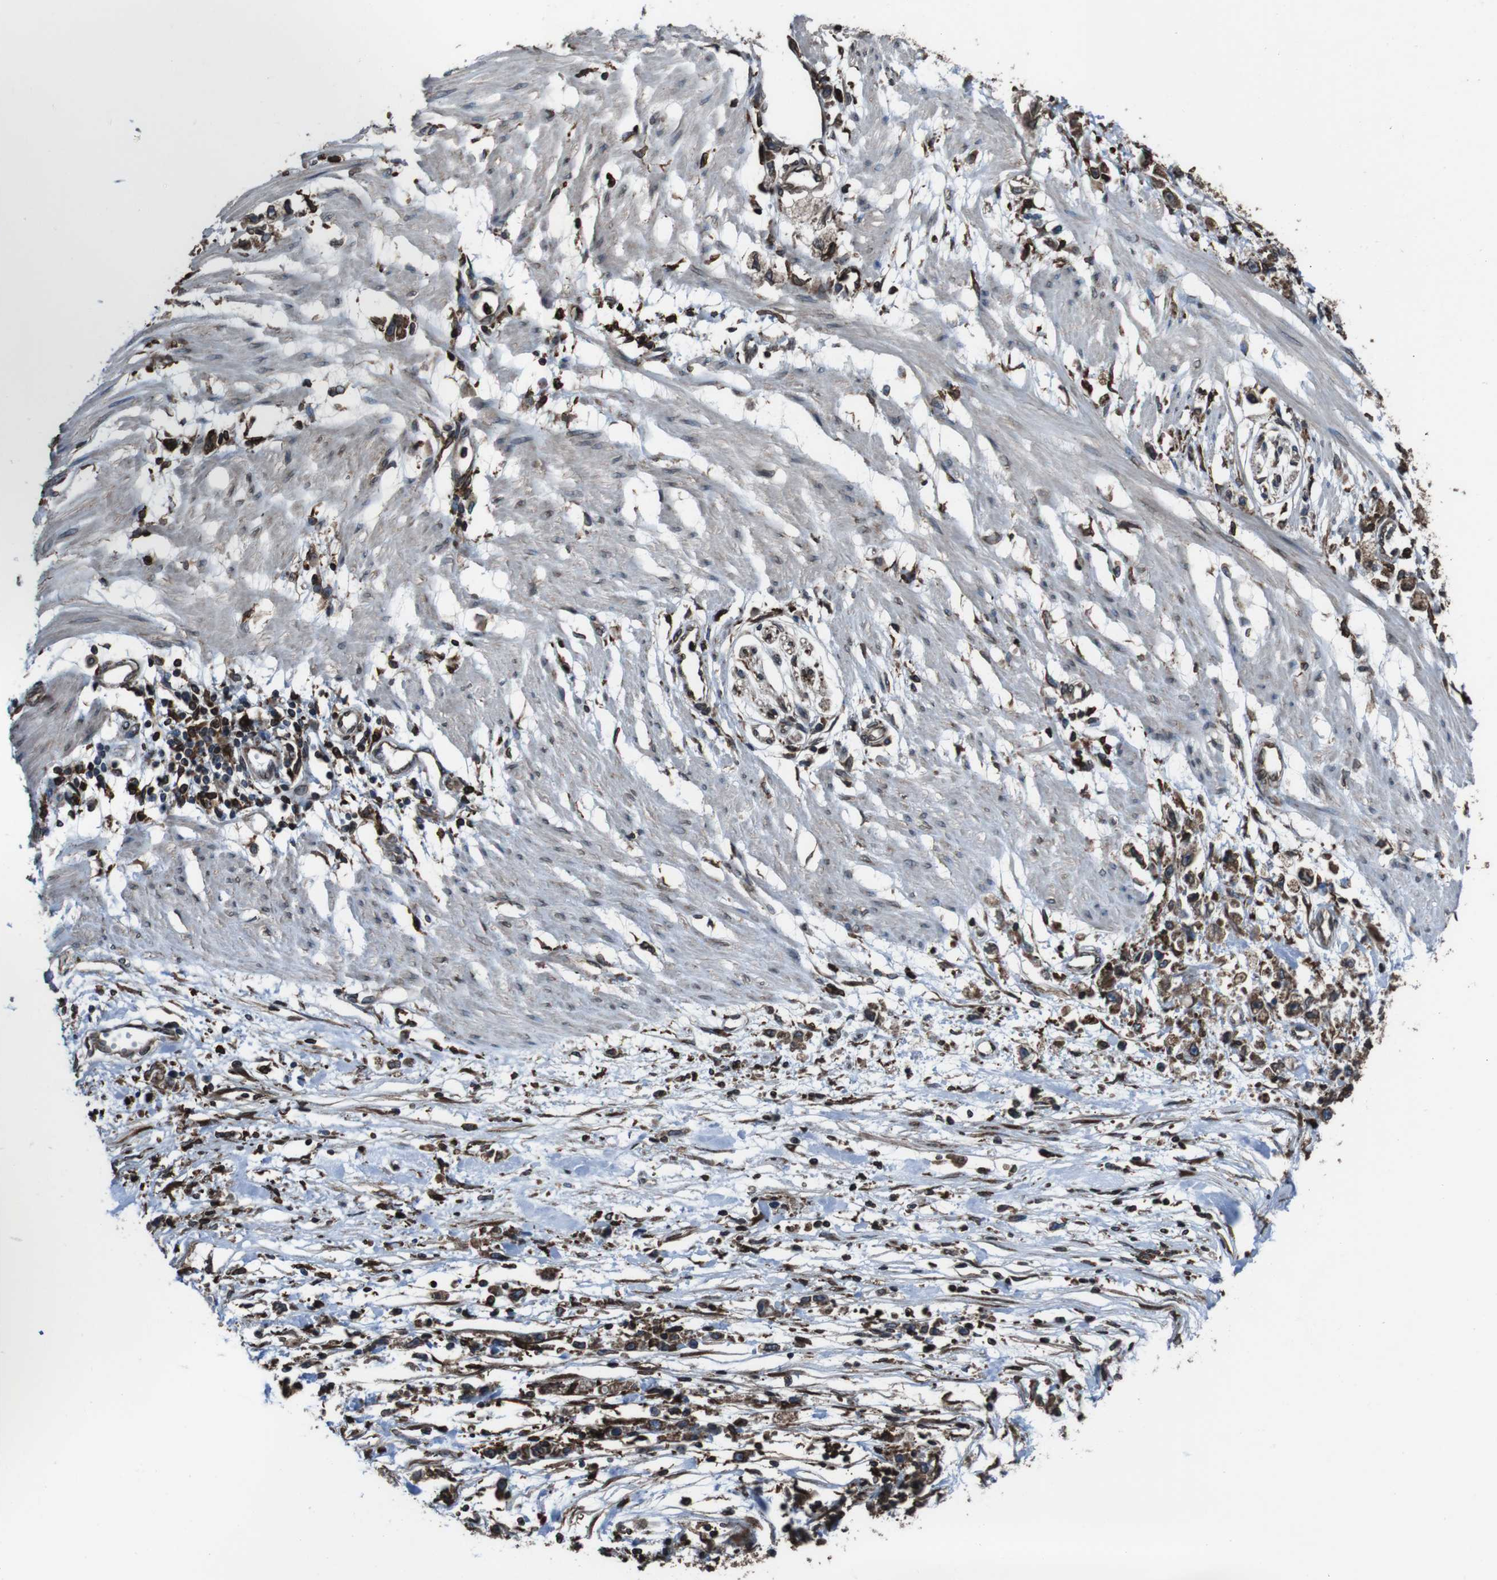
{"staining": {"intensity": "moderate", "quantity": "25%-75%", "location": "cytoplasmic/membranous"}, "tissue": "stomach cancer", "cell_type": "Tumor cells", "image_type": "cancer", "snomed": [{"axis": "morphology", "description": "Adenocarcinoma, NOS"}, {"axis": "topography", "description": "Stomach"}], "caption": "Immunohistochemical staining of human adenocarcinoma (stomach) reveals medium levels of moderate cytoplasmic/membranous staining in approximately 25%-75% of tumor cells. Nuclei are stained in blue.", "gene": "APMAP", "patient": {"sex": "female", "age": 59}}